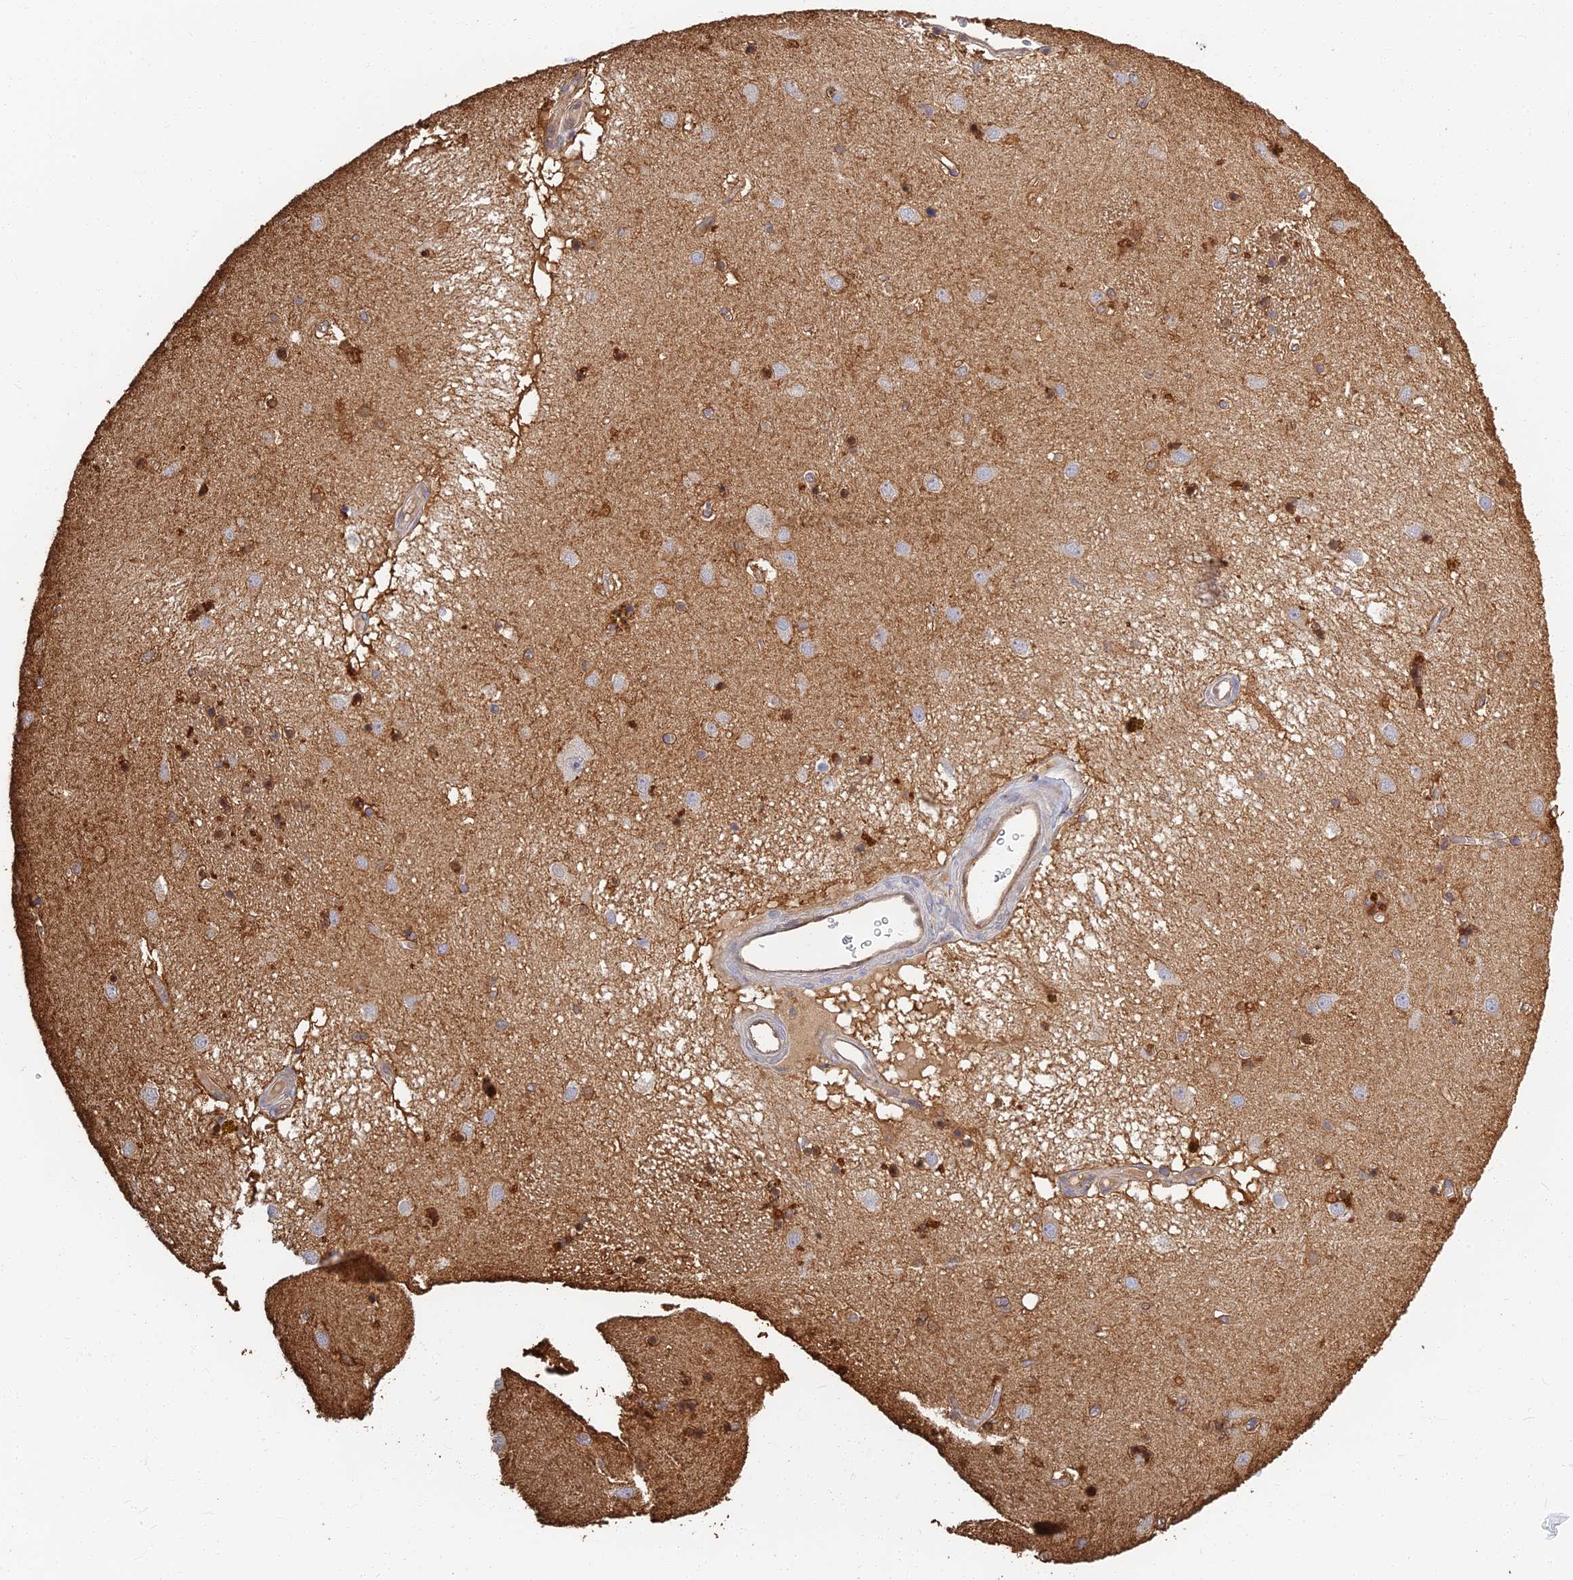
{"staining": {"intensity": "strong", "quantity": "<25%", "location": "cytoplasmic/membranous"}, "tissue": "caudate", "cell_type": "Glial cells", "image_type": "normal", "snomed": [{"axis": "morphology", "description": "Normal tissue, NOS"}, {"axis": "topography", "description": "Lateral ventricle wall"}], "caption": "Immunohistochemical staining of unremarkable human caudate shows strong cytoplasmic/membranous protein expression in about <25% of glial cells.", "gene": "LRRN3", "patient": {"sex": "male", "age": 70}}